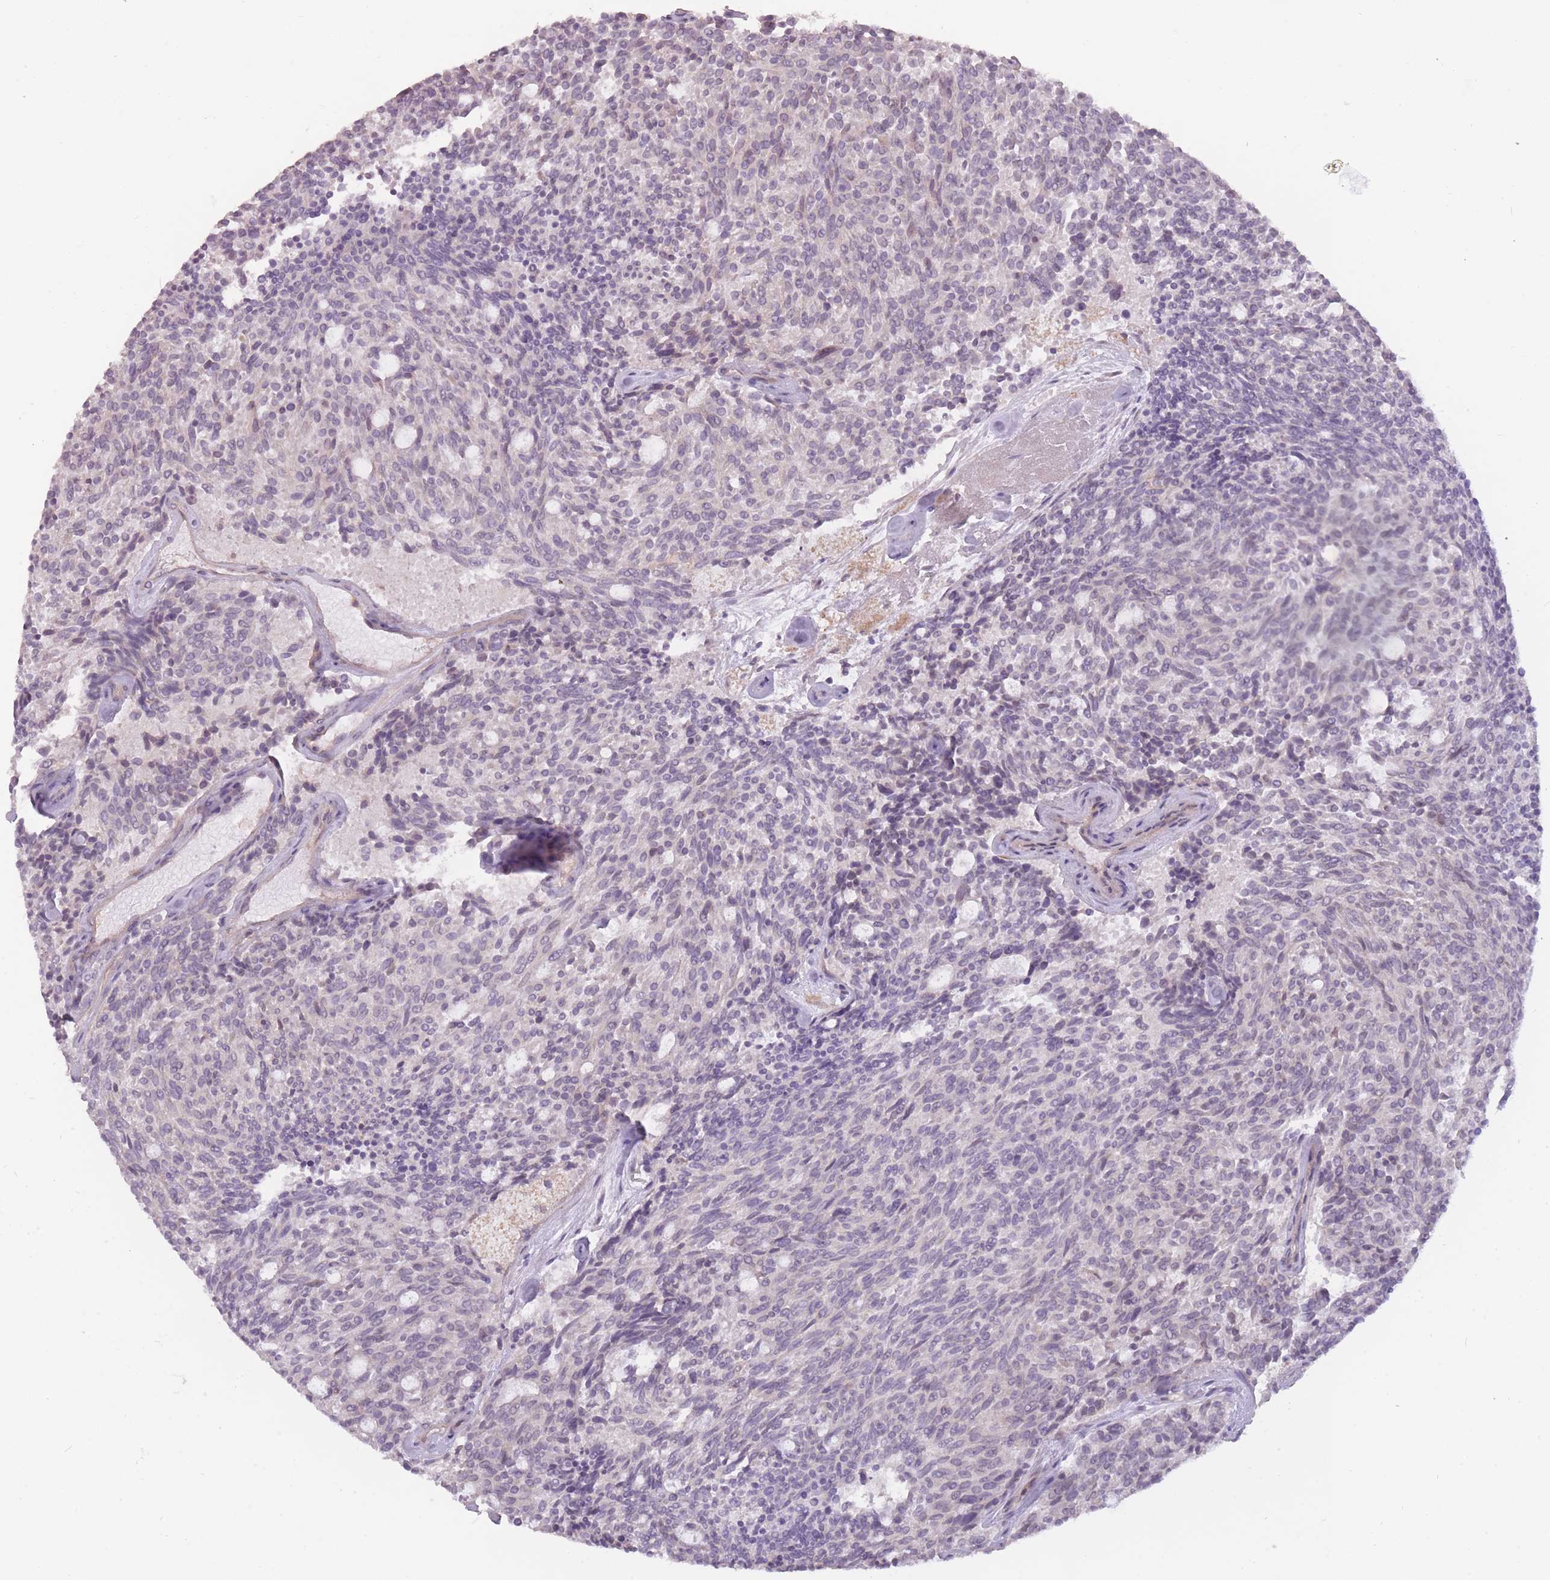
{"staining": {"intensity": "negative", "quantity": "none", "location": "none"}, "tissue": "carcinoid", "cell_type": "Tumor cells", "image_type": "cancer", "snomed": [{"axis": "morphology", "description": "Carcinoid, malignant, NOS"}, {"axis": "topography", "description": "Pancreas"}], "caption": "Tumor cells show no significant protein positivity in carcinoid (malignant).", "gene": "TET3", "patient": {"sex": "female", "age": 54}}